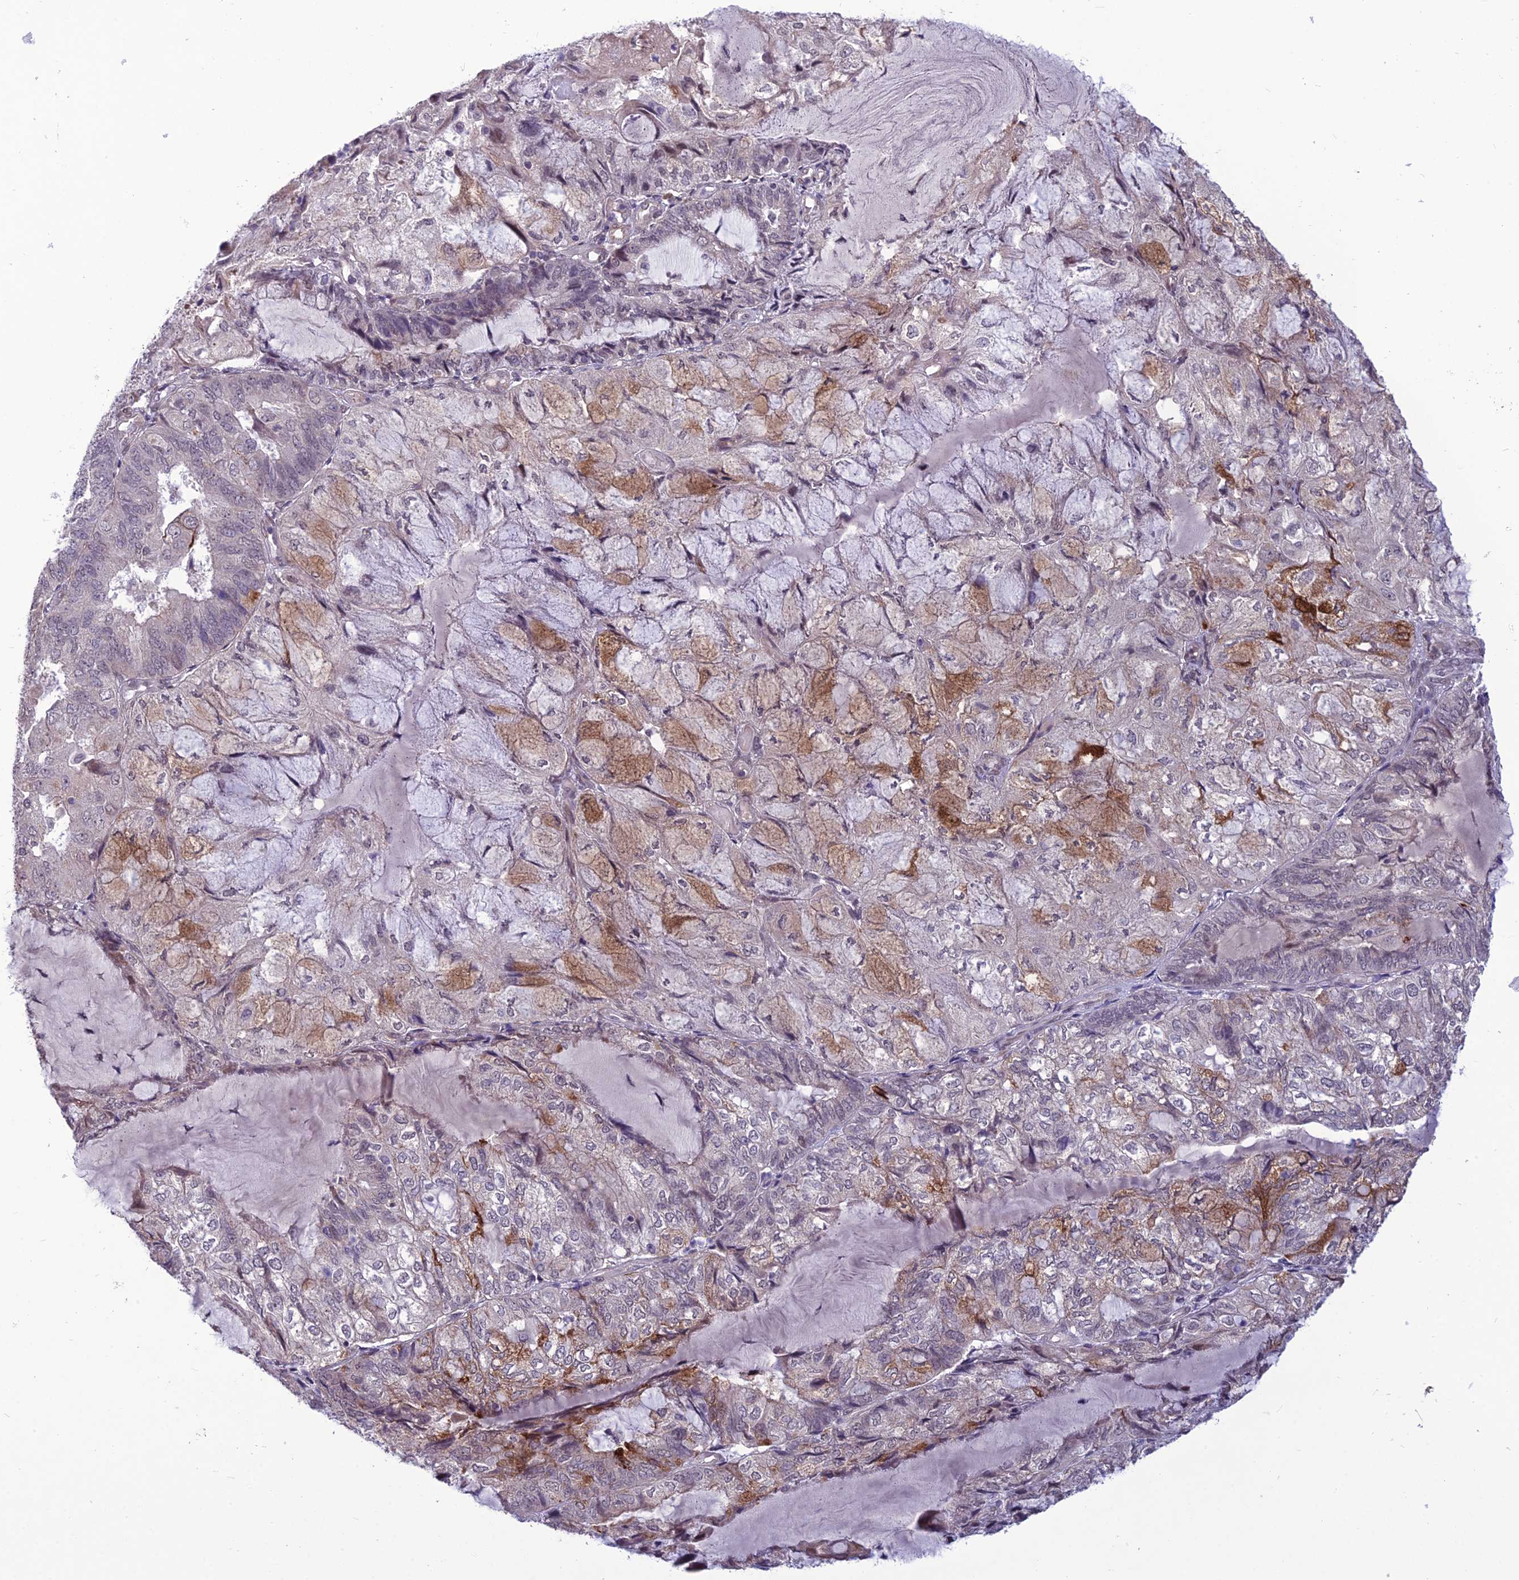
{"staining": {"intensity": "moderate", "quantity": "<25%", "location": "cytoplasmic/membranous"}, "tissue": "endometrial cancer", "cell_type": "Tumor cells", "image_type": "cancer", "snomed": [{"axis": "morphology", "description": "Adenocarcinoma, NOS"}, {"axis": "topography", "description": "Endometrium"}], "caption": "IHC staining of endometrial cancer, which exhibits low levels of moderate cytoplasmic/membranous staining in approximately <25% of tumor cells indicating moderate cytoplasmic/membranous protein staining. The staining was performed using DAB (3,3'-diaminobenzidine) (brown) for protein detection and nuclei were counterstained in hematoxylin (blue).", "gene": "FBRS", "patient": {"sex": "female", "age": 81}}